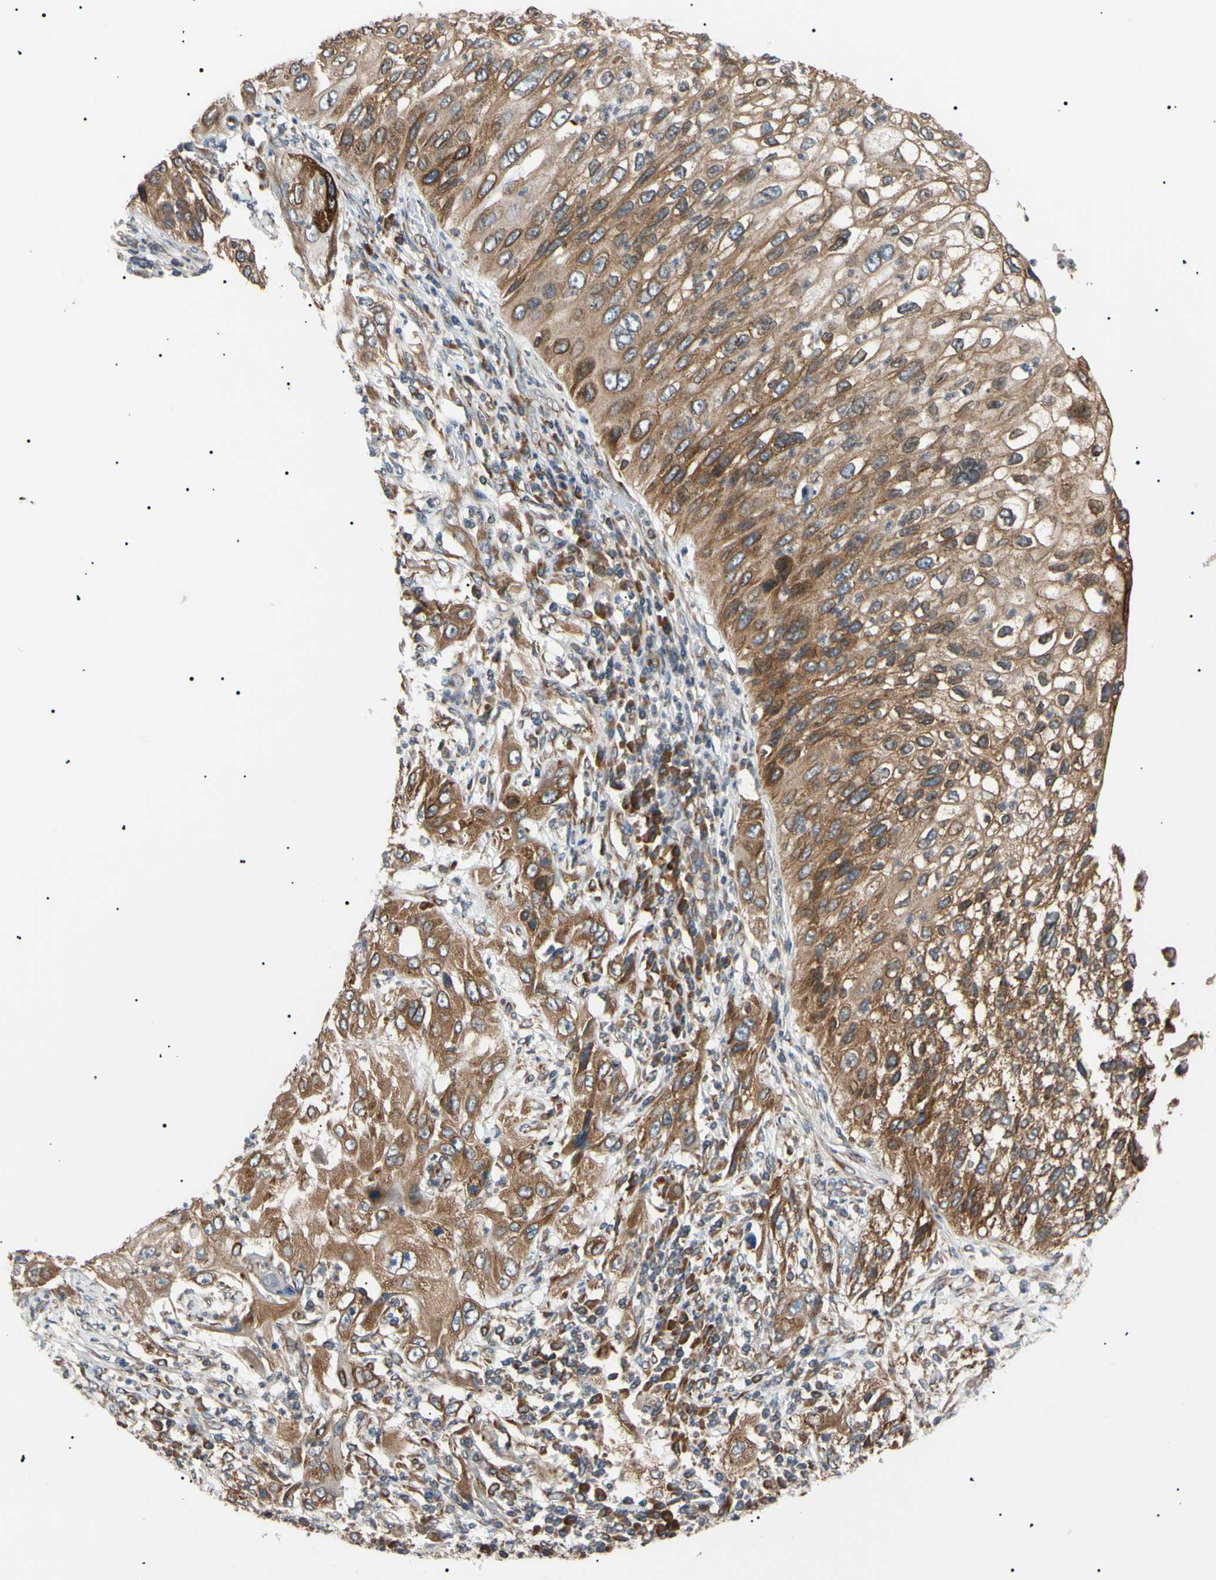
{"staining": {"intensity": "moderate", "quantity": ">75%", "location": "cytoplasmic/membranous"}, "tissue": "lung cancer", "cell_type": "Tumor cells", "image_type": "cancer", "snomed": [{"axis": "morphology", "description": "Inflammation, NOS"}, {"axis": "morphology", "description": "Squamous cell carcinoma, NOS"}, {"axis": "topography", "description": "Lymph node"}, {"axis": "topography", "description": "Soft tissue"}, {"axis": "topography", "description": "Lung"}], "caption": "IHC histopathology image of neoplastic tissue: squamous cell carcinoma (lung) stained using immunohistochemistry (IHC) reveals medium levels of moderate protein expression localized specifically in the cytoplasmic/membranous of tumor cells, appearing as a cytoplasmic/membranous brown color.", "gene": "VAPA", "patient": {"sex": "male", "age": 66}}